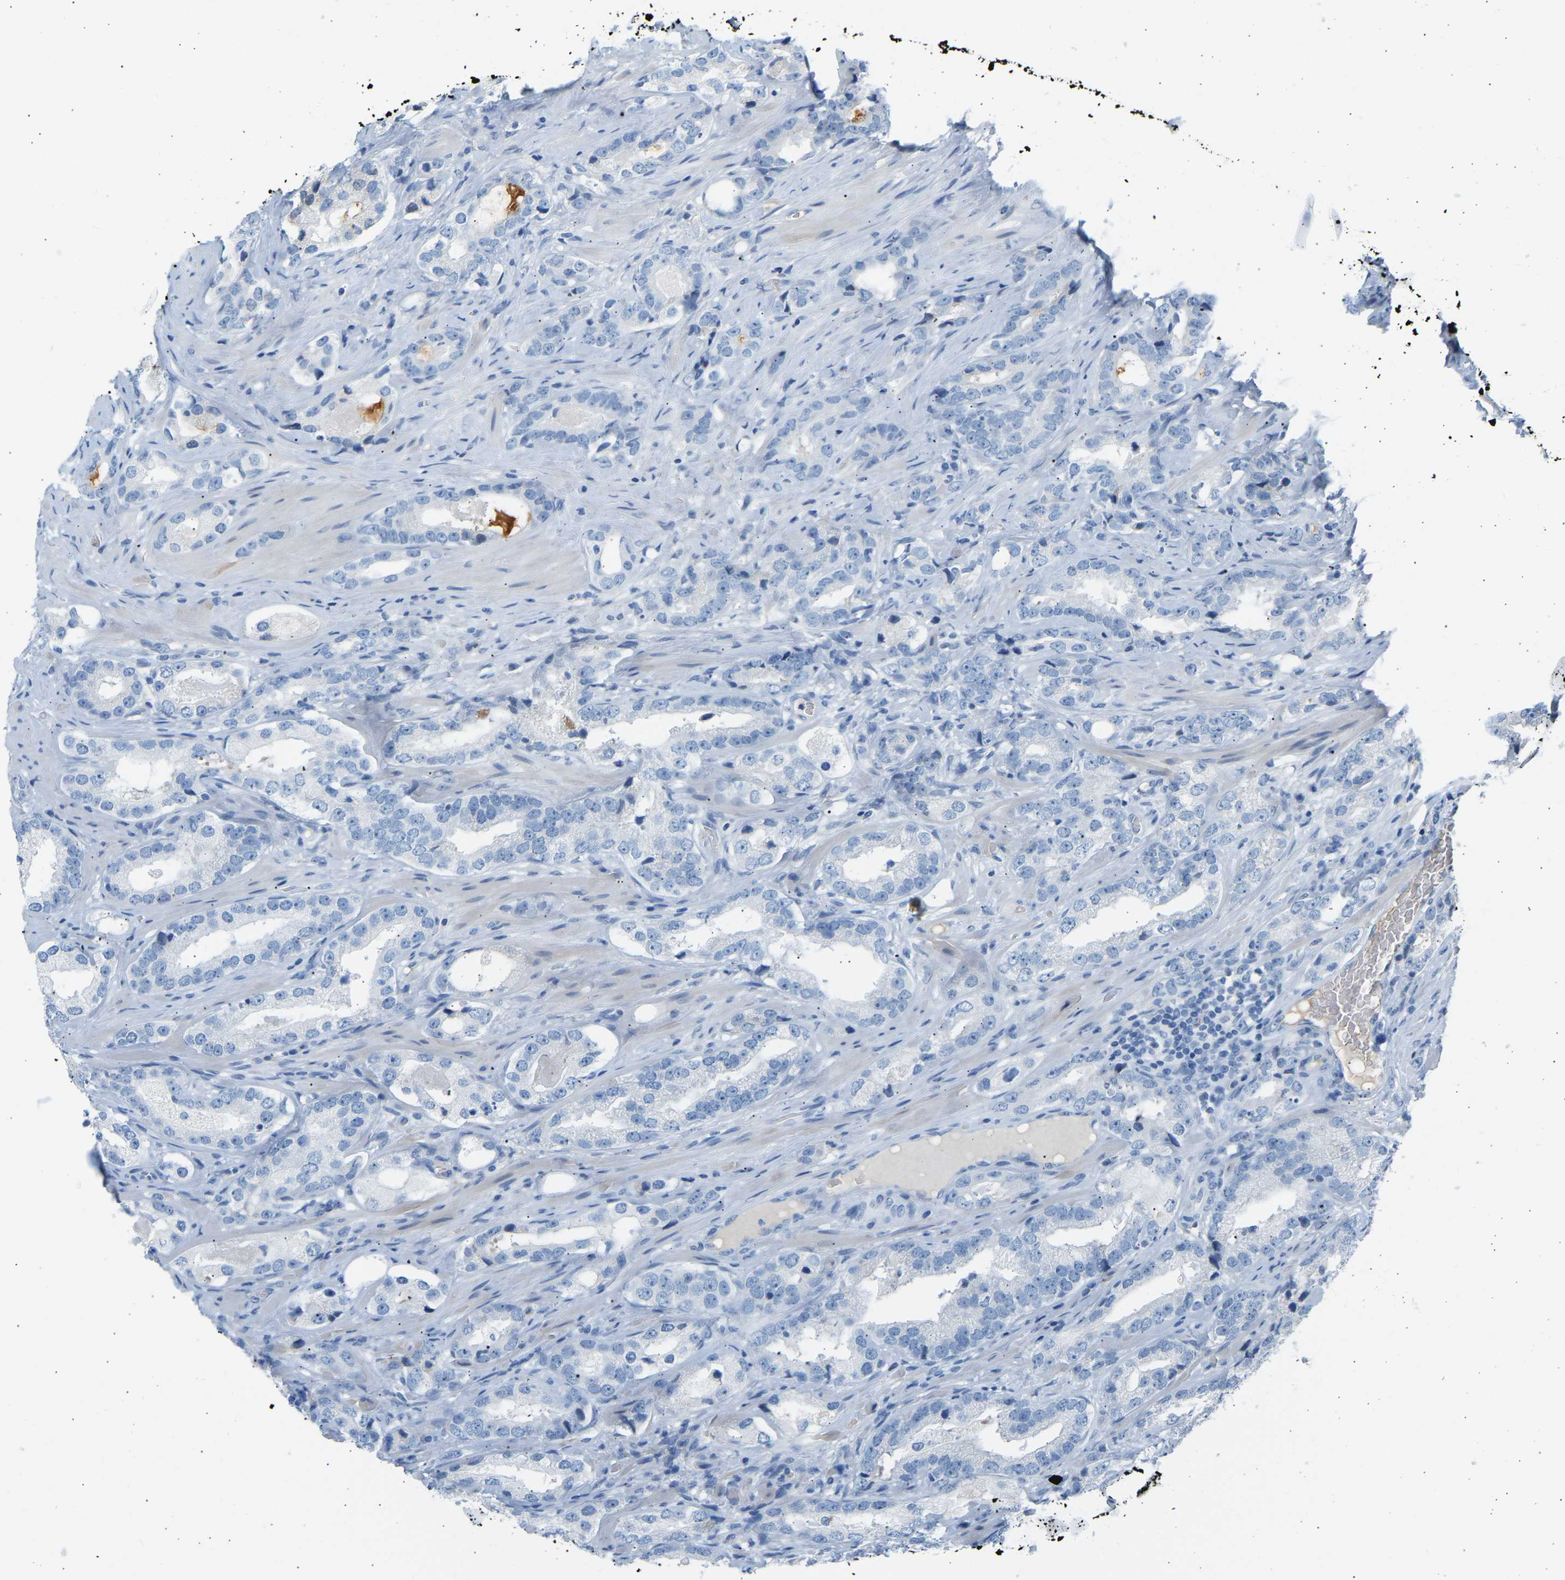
{"staining": {"intensity": "negative", "quantity": "none", "location": "none"}, "tissue": "prostate cancer", "cell_type": "Tumor cells", "image_type": "cancer", "snomed": [{"axis": "morphology", "description": "Adenocarcinoma, High grade"}, {"axis": "topography", "description": "Prostate"}], "caption": "Tumor cells show no significant protein positivity in prostate adenocarcinoma (high-grade). (DAB immunohistochemistry (IHC) visualized using brightfield microscopy, high magnification).", "gene": "GNAS", "patient": {"sex": "male", "age": 63}}